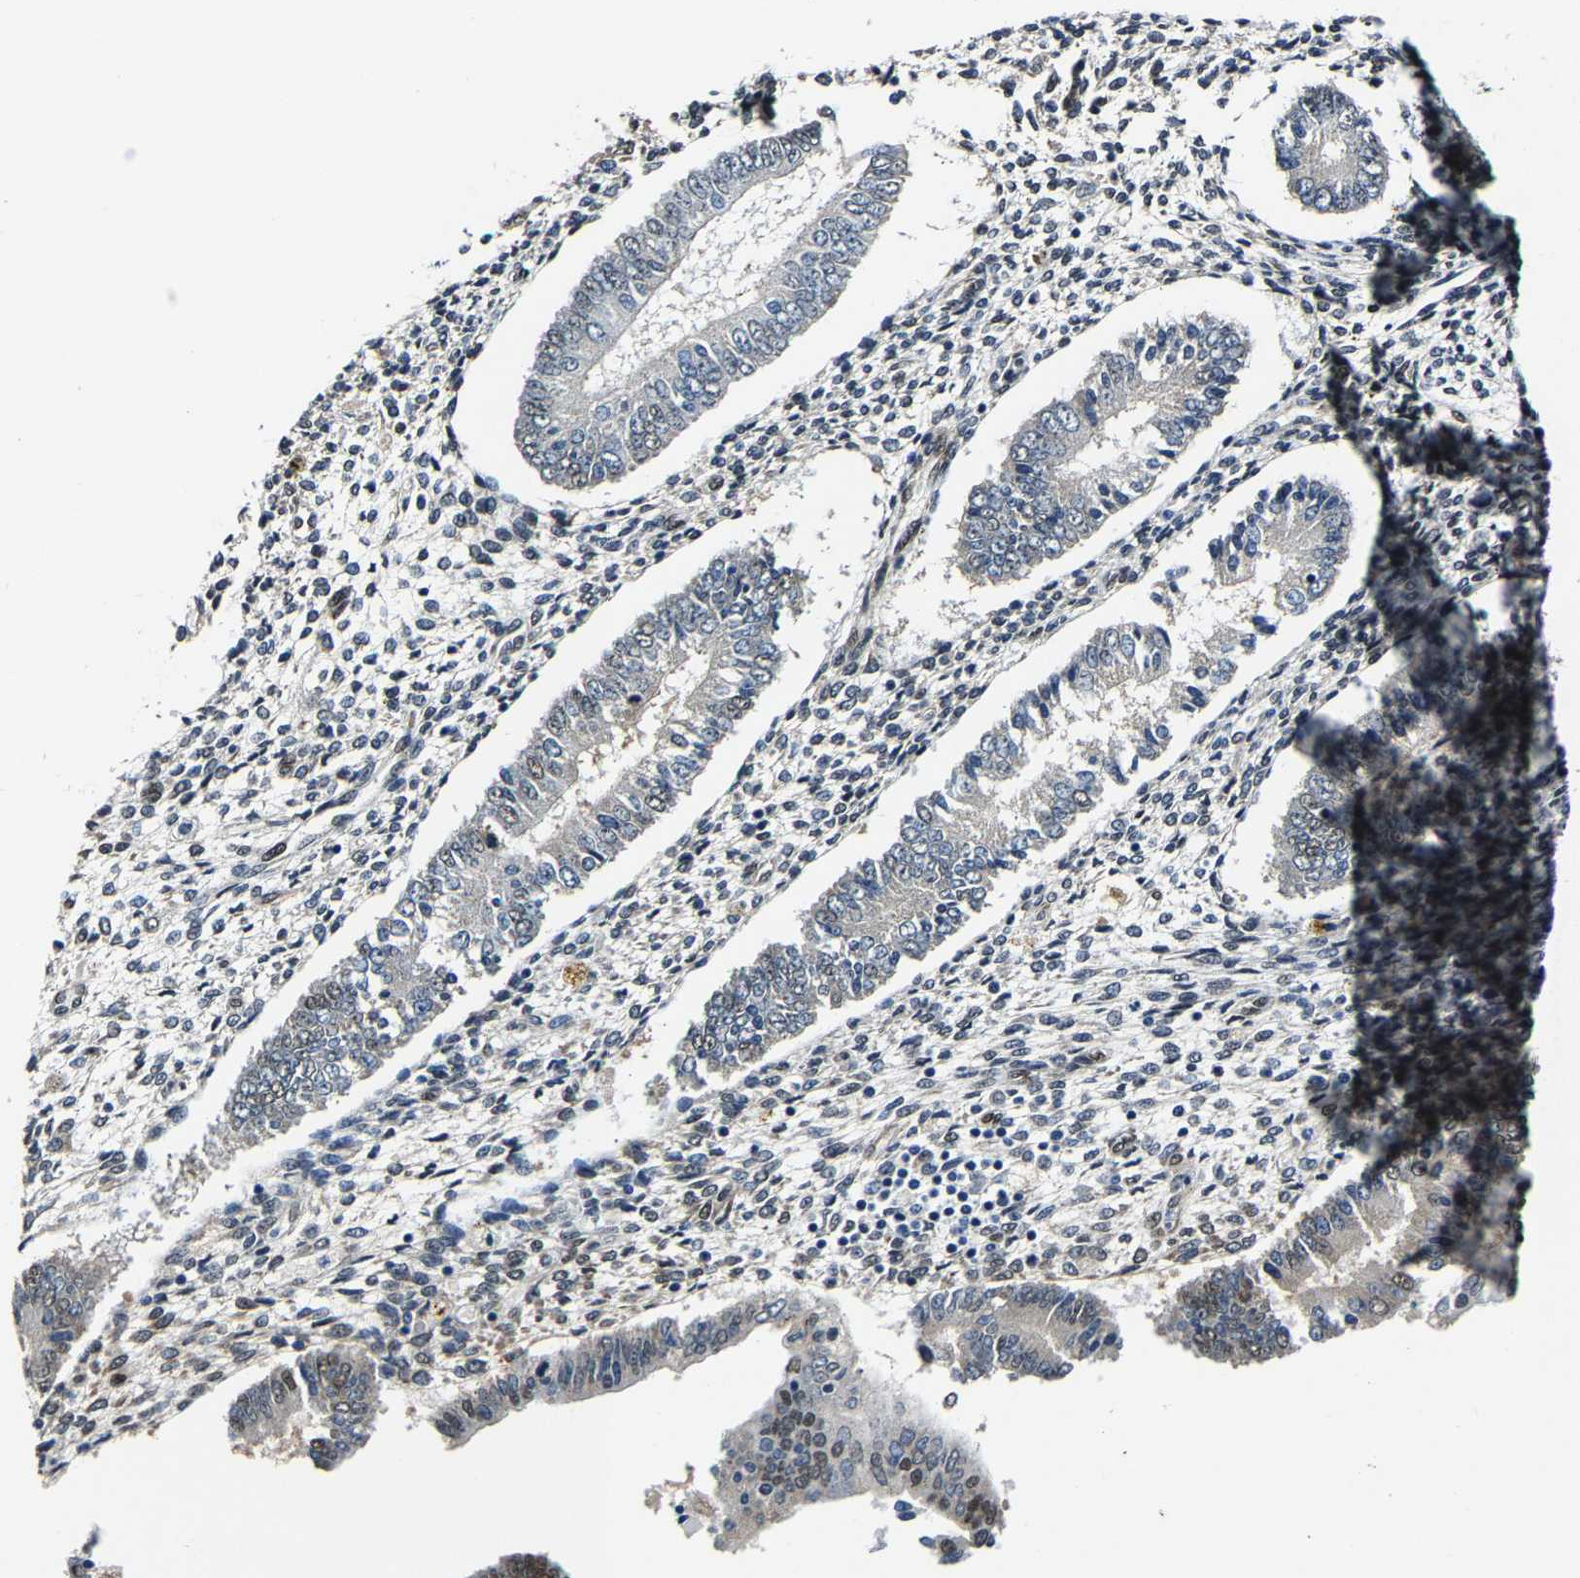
{"staining": {"intensity": "weak", "quantity": "25%-75%", "location": "nuclear"}, "tissue": "endometrium", "cell_type": "Cells in endometrial stroma", "image_type": "normal", "snomed": [{"axis": "morphology", "description": "Normal tissue, NOS"}, {"axis": "topography", "description": "Endometrium"}], "caption": "IHC micrograph of unremarkable endometrium: endometrium stained using IHC displays low levels of weak protein expression localized specifically in the nuclear of cells in endometrial stroma, appearing as a nuclear brown color.", "gene": "METTL1", "patient": {"sex": "female", "age": 42}}